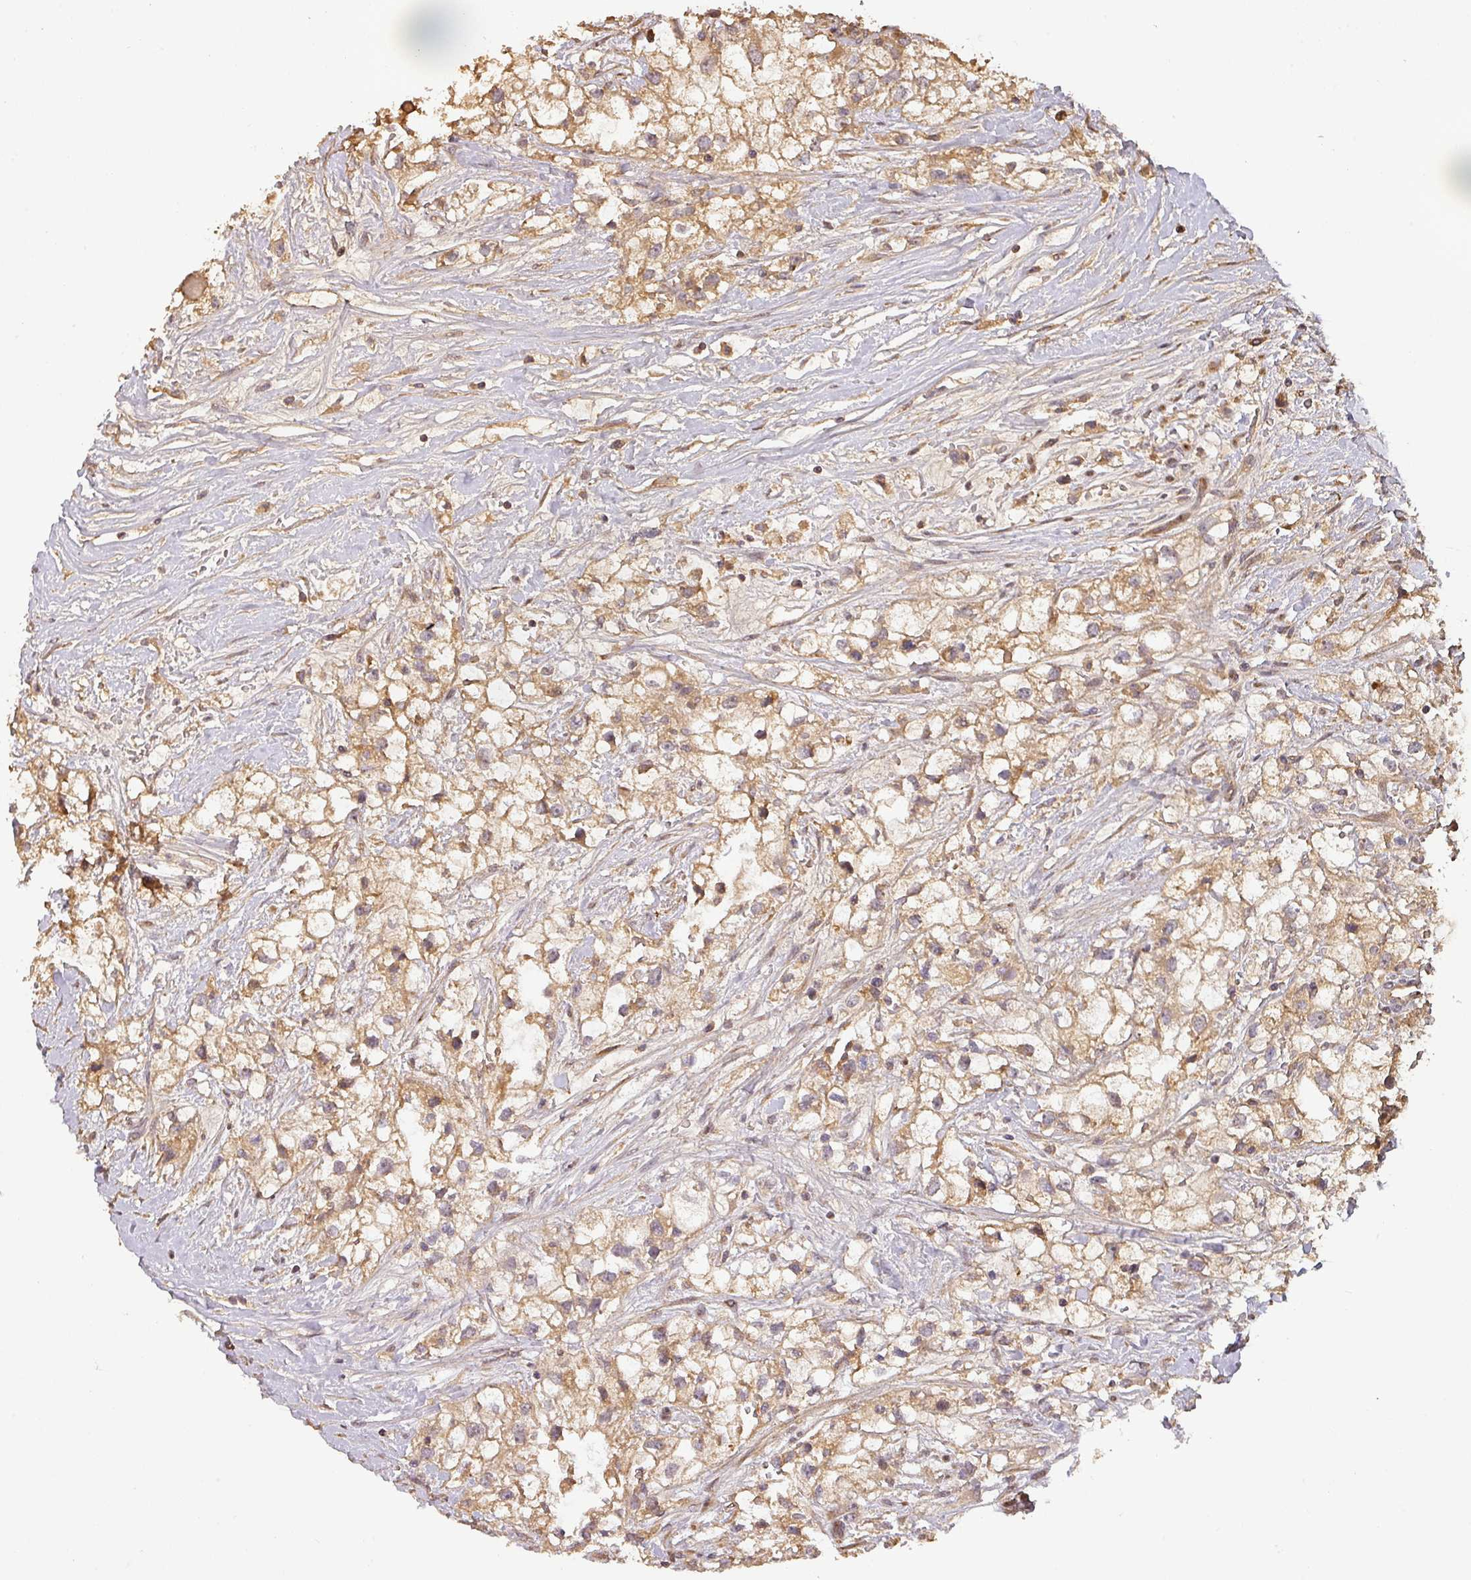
{"staining": {"intensity": "moderate", "quantity": ">75%", "location": "cytoplasmic/membranous"}, "tissue": "renal cancer", "cell_type": "Tumor cells", "image_type": "cancer", "snomed": [{"axis": "morphology", "description": "Adenocarcinoma, NOS"}, {"axis": "topography", "description": "Kidney"}], "caption": "Renal cancer stained with DAB (3,3'-diaminobenzidine) immunohistochemistry (IHC) displays medium levels of moderate cytoplasmic/membranous expression in approximately >75% of tumor cells.", "gene": "BPIFB3", "patient": {"sex": "male", "age": 59}}